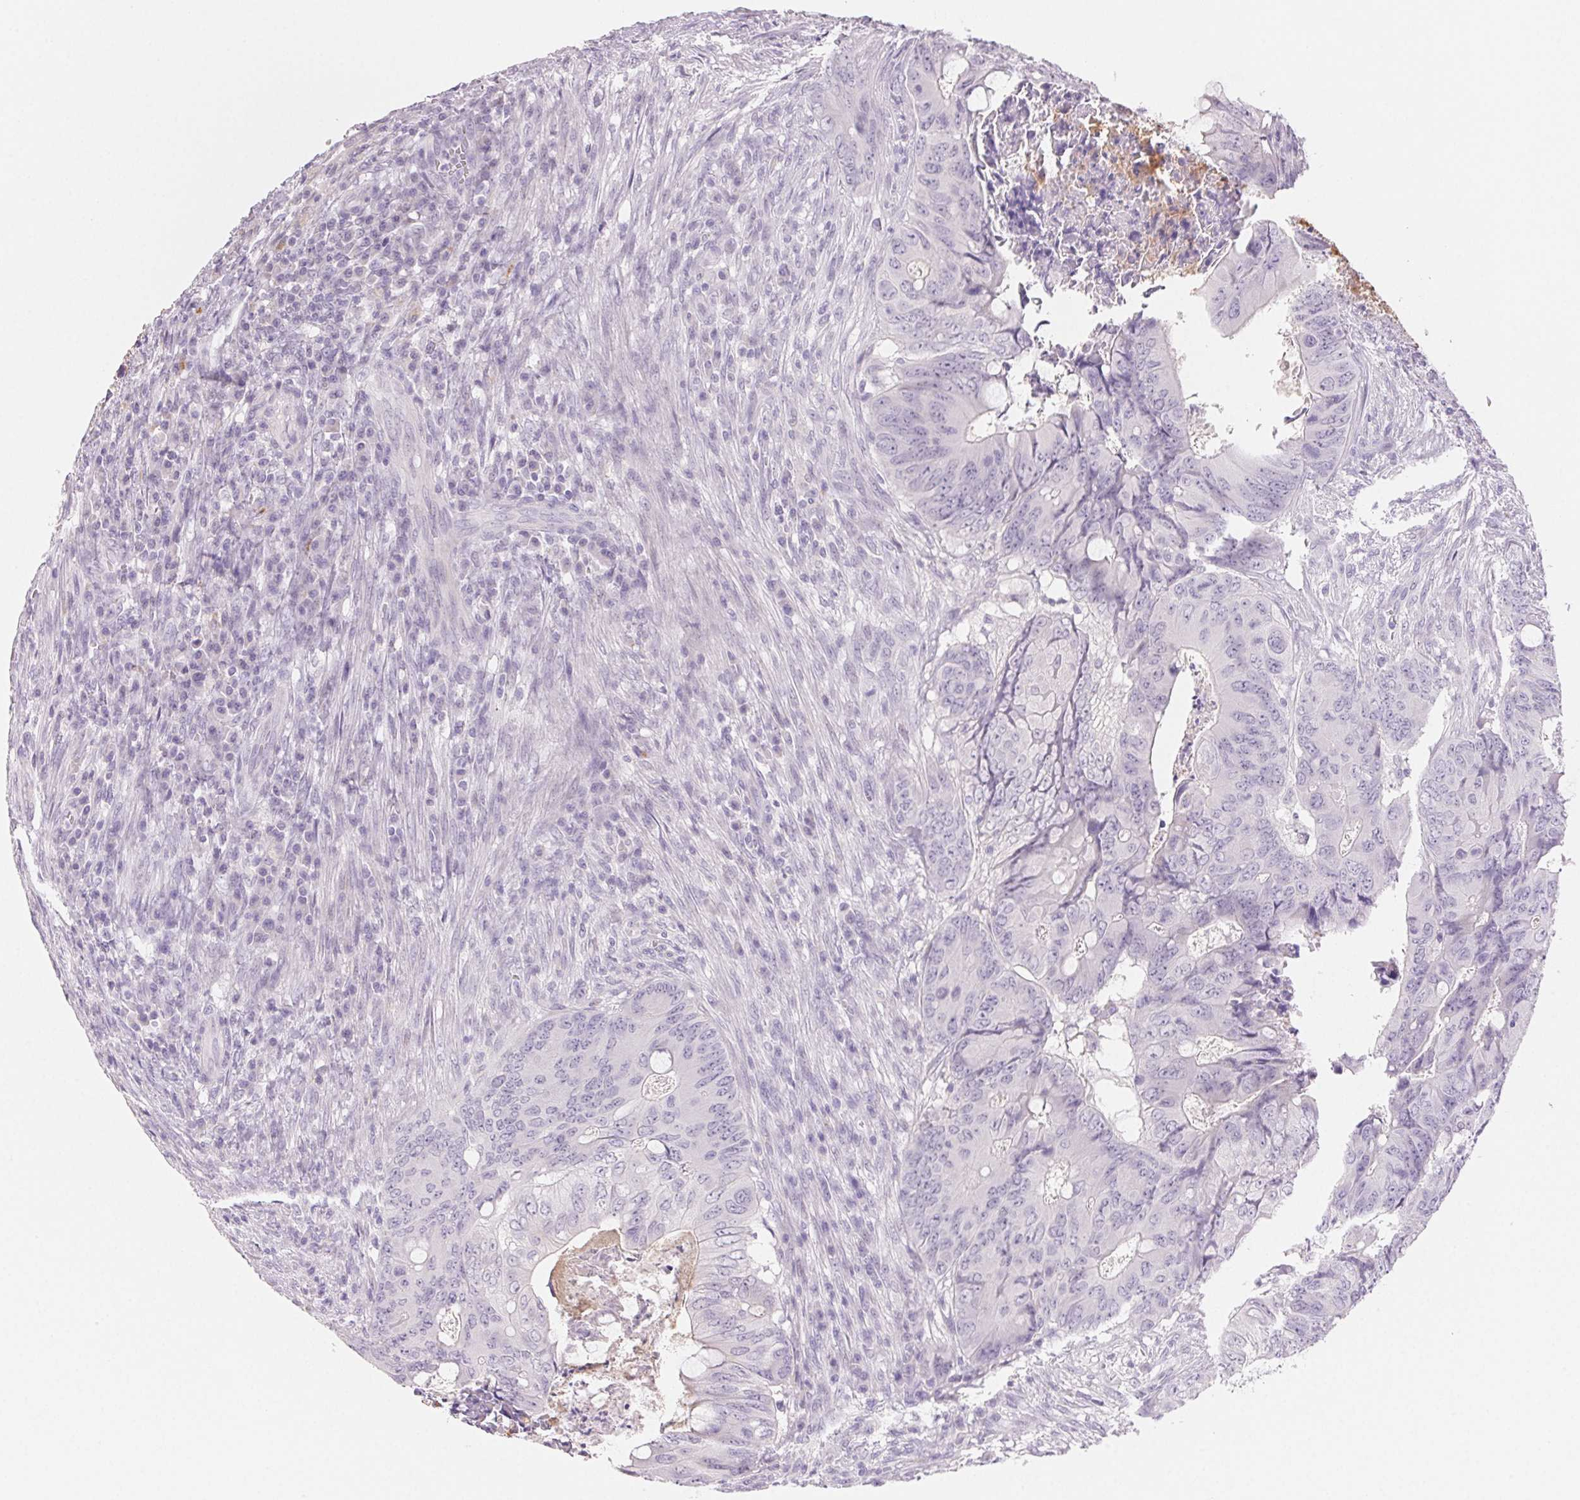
{"staining": {"intensity": "negative", "quantity": "none", "location": "none"}, "tissue": "colorectal cancer", "cell_type": "Tumor cells", "image_type": "cancer", "snomed": [{"axis": "morphology", "description": "Adenocarcinoma, NOS"}, {"axis": "topography", "description": "Colon"}], "caption": "Human colorectal cancer stained for a protein using immunohistochemistry shows no positivity in tumor cells.", "gene": "BPIFB2", "patient": {"sex": "female", "age": 74}}